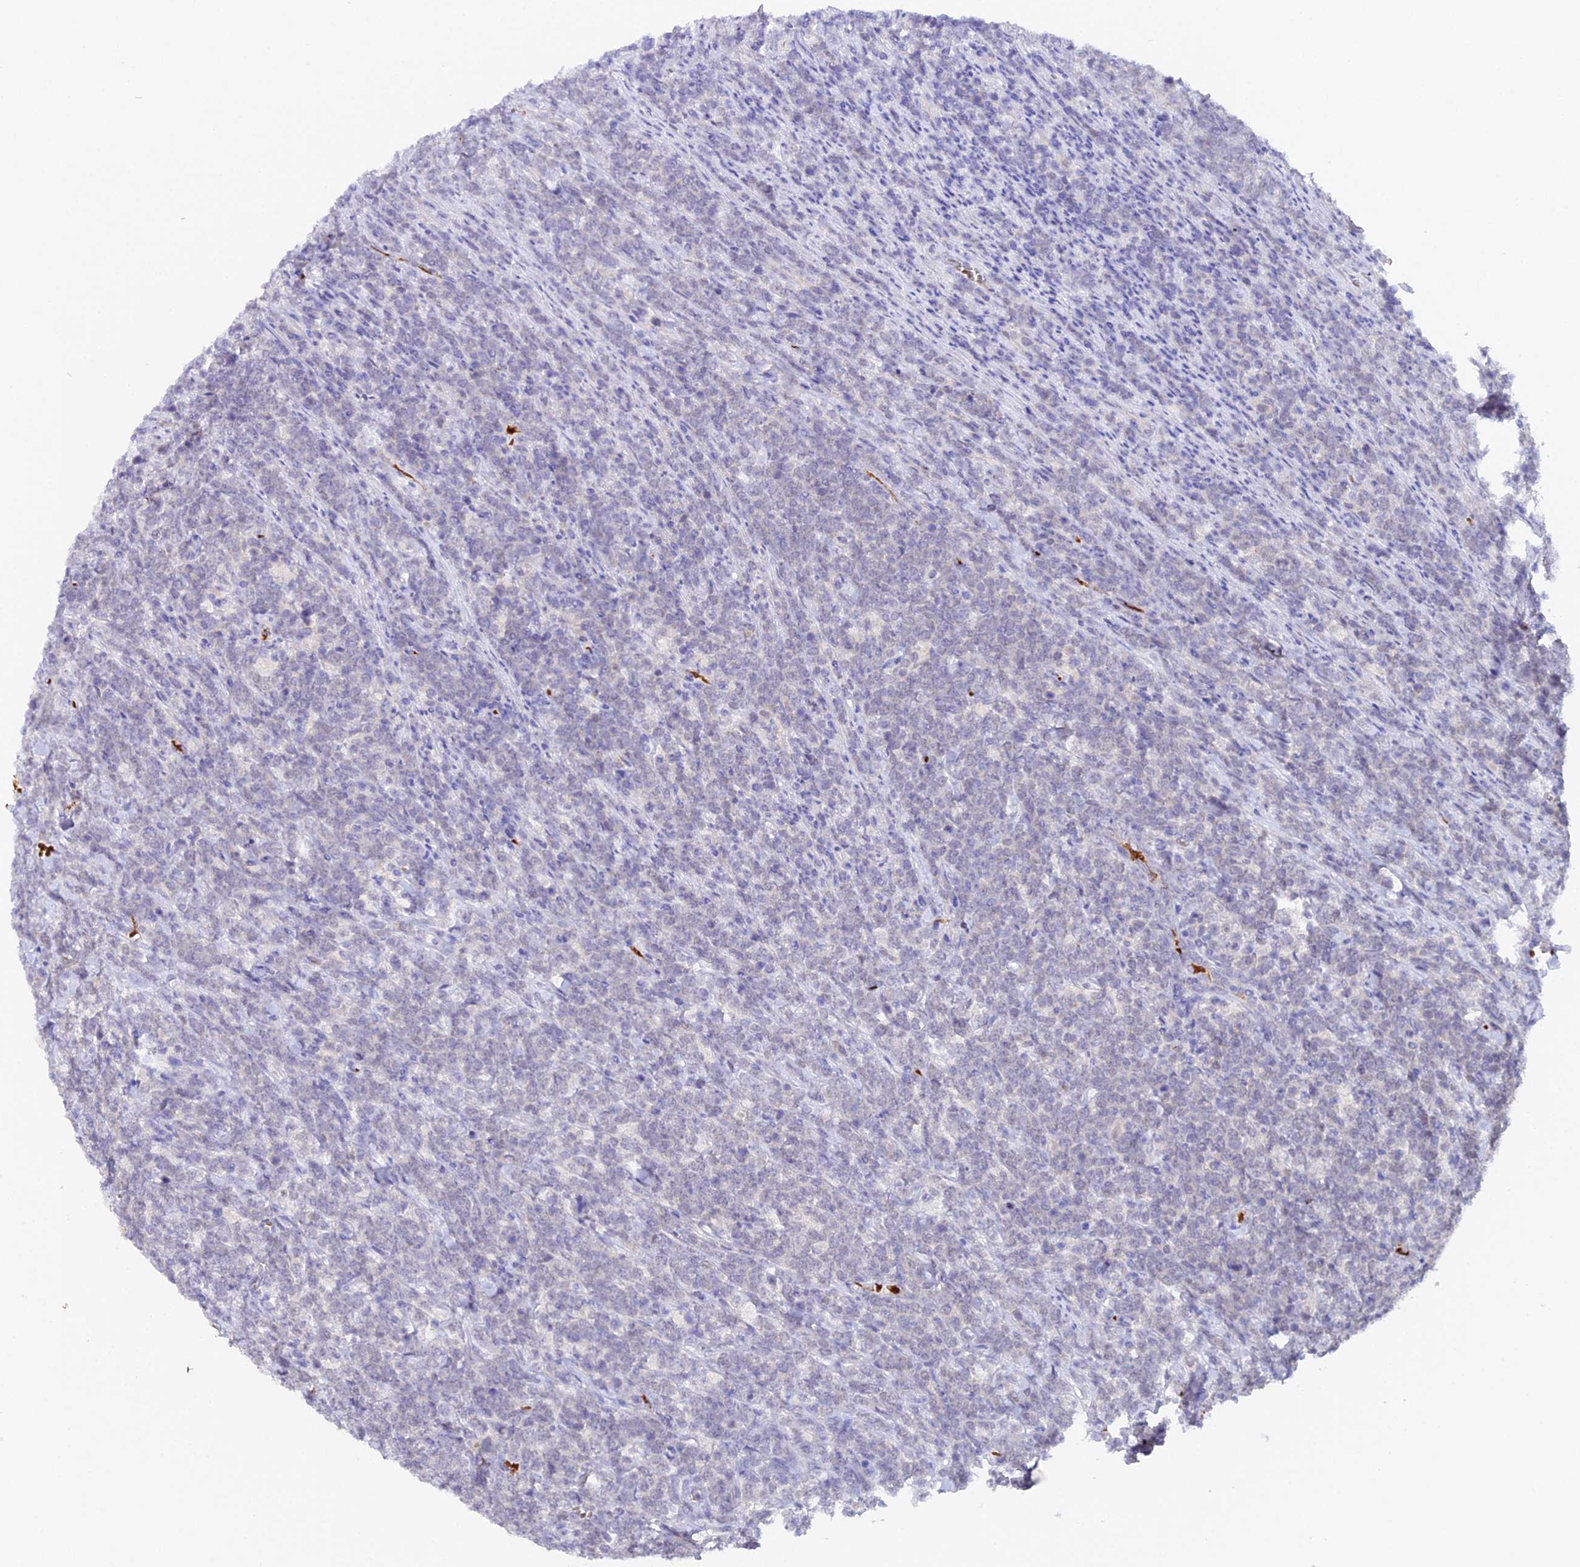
{"staining": {"intensity": "negative", "quantity": "none", "location": "none"}, "tissue": "lymphoma", "cell_type": "Tumor cells", "image_type": "cancer", "snomed": [{"axis": "morphology", "description": "Malignant lymphoma, non-Hodgkin's type, High grade"}, {"axis": "topography", "description": "Small intestine"}], "caption": "Lymphoma stained for a protein using immunohistochemistry (IHC) reveals no staining tumor cells.", "gene": "CFAP45", "patient": {"sex": "male", "age": 8}}